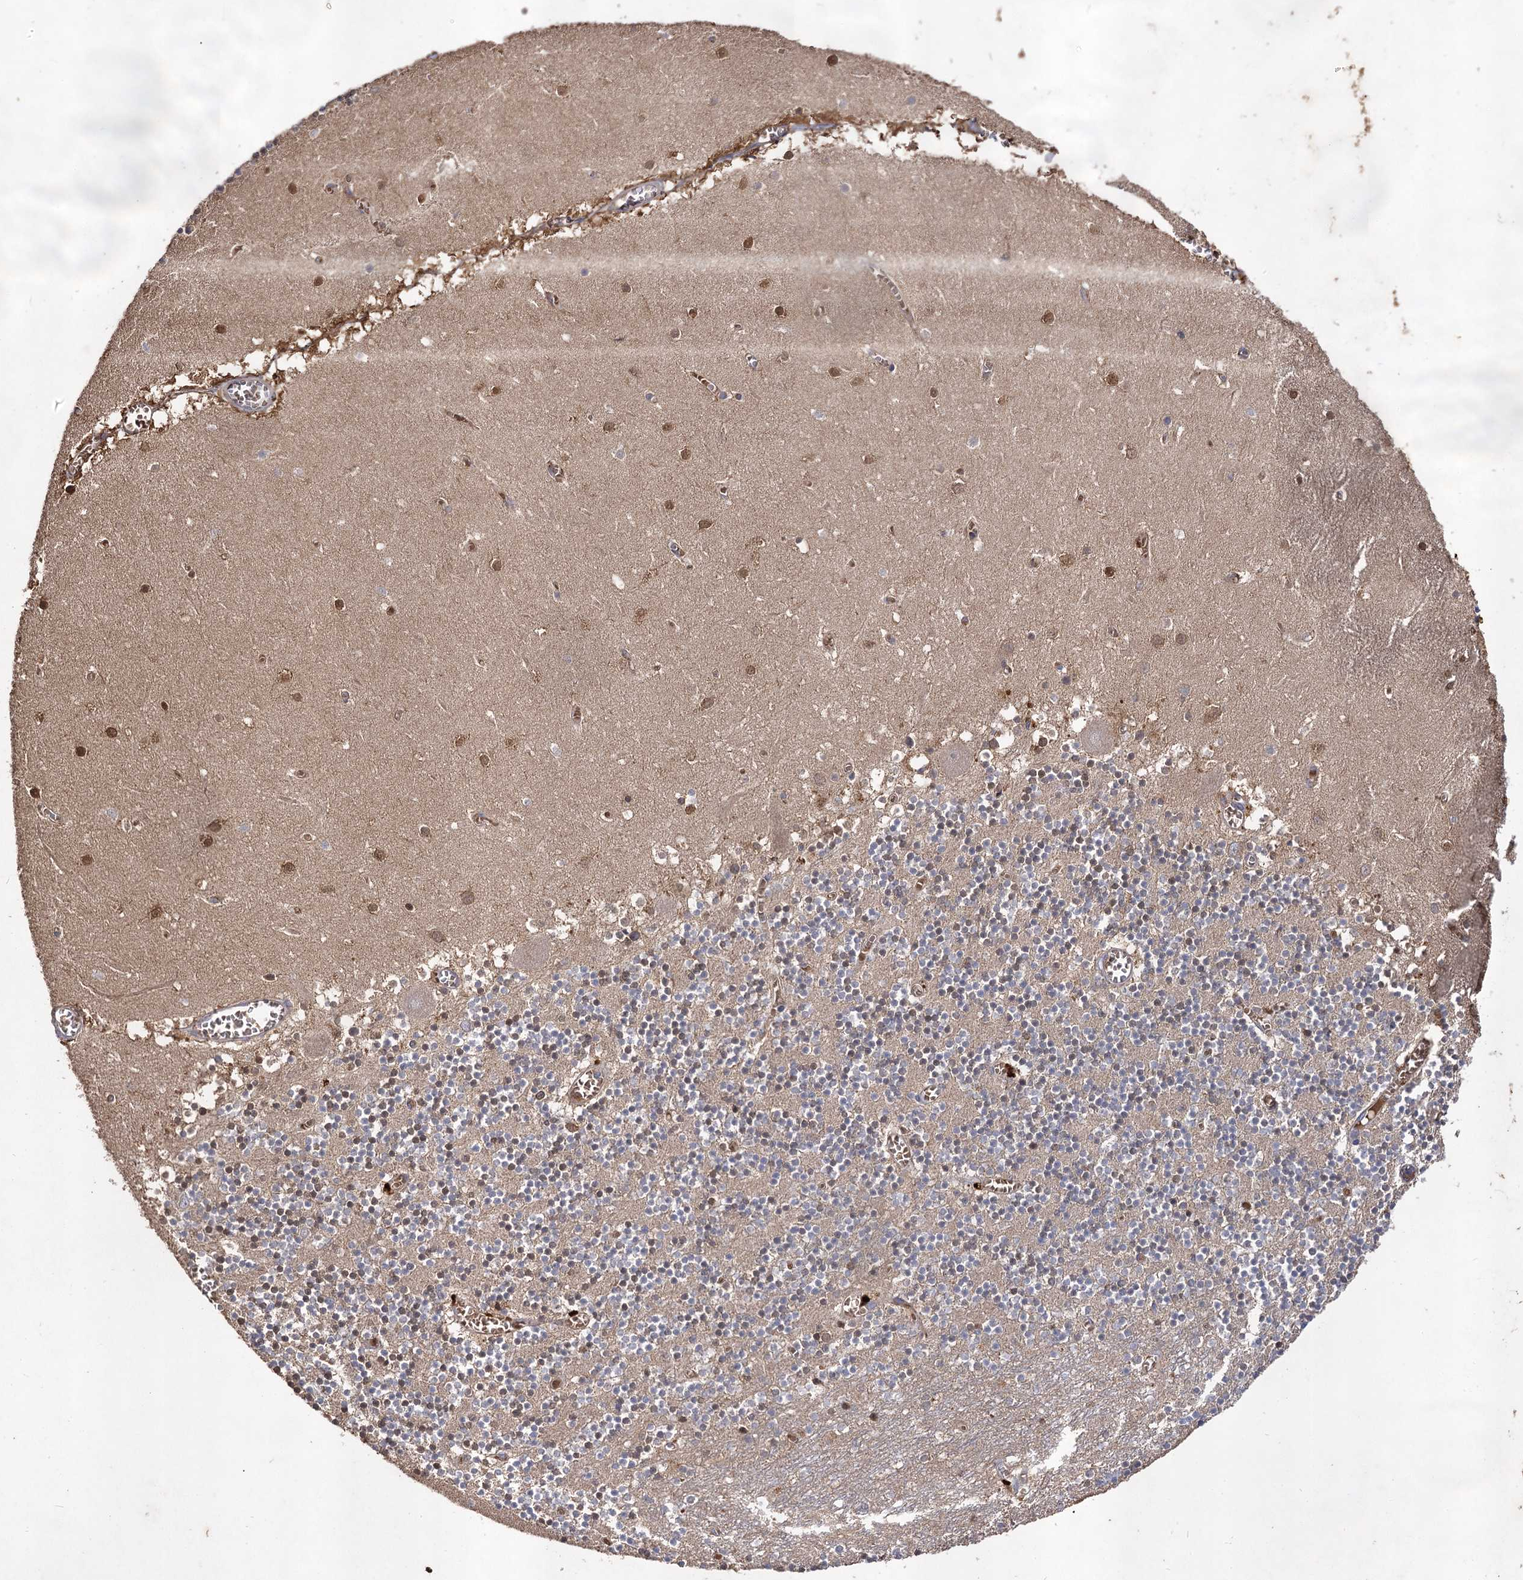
{"staining": {"intensity": "negative", "quantity": "none", "location": "none"}, "tissue": "cerebellum", "cell_type": "Cells in granular layer", "image_type": "normal", "snomed": [{"axis": "morphology", "description": "Normal tissue, NOS"}, {"axis": "topography", "description": "Cerebellum"}], "caption": "Cells in granular layer show no significant expression in unremarkable cerebellum. (DAB (3,3'-diaminobenzidine) immunohistochemistry visualized using brightfield microscopy, high magnification).", "gene": "USP50", "patient": {"sex": "female", "age": 28}}